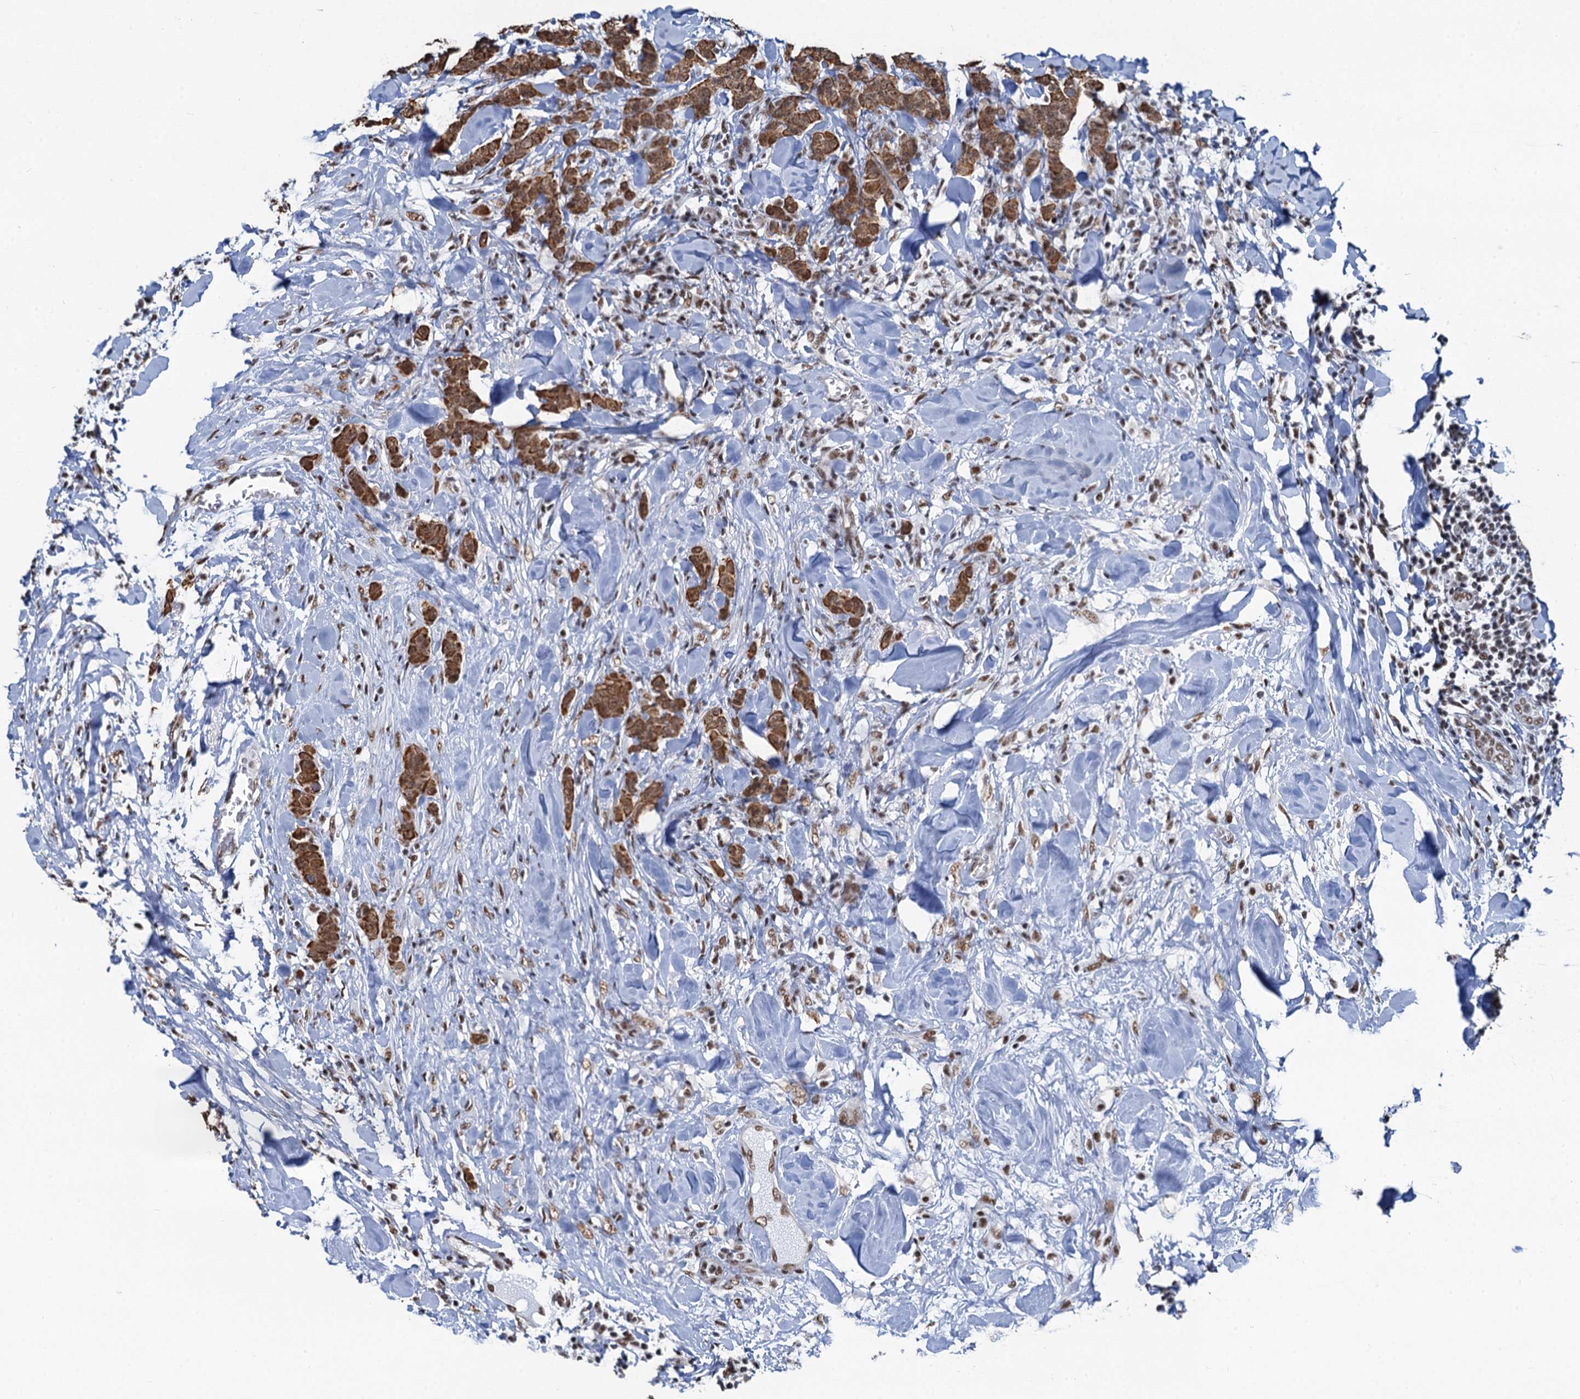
{"staining": {"intensity": "moderate", "quantity": ">75%", "location": "cytoplasmic/membranous,nuclear"}, "tissue": "breast cancer", "cell_type": "Tumor cells", "image_type": "cancer", "snomed": [{"axis": "morphology", "description": "Duct carcinoma"}, {"axis": "topography", "description": "Breast"}], "caption": "Immunohistochemistry image of breast cancer stained for a protein (brown), which exhibits medium levels of moderate cytoplasmic/membranous and nuclear staining in about >75% of tumor cells.", "gene": "ZNF609", "patient": {"sex": "female", "age": 40}}